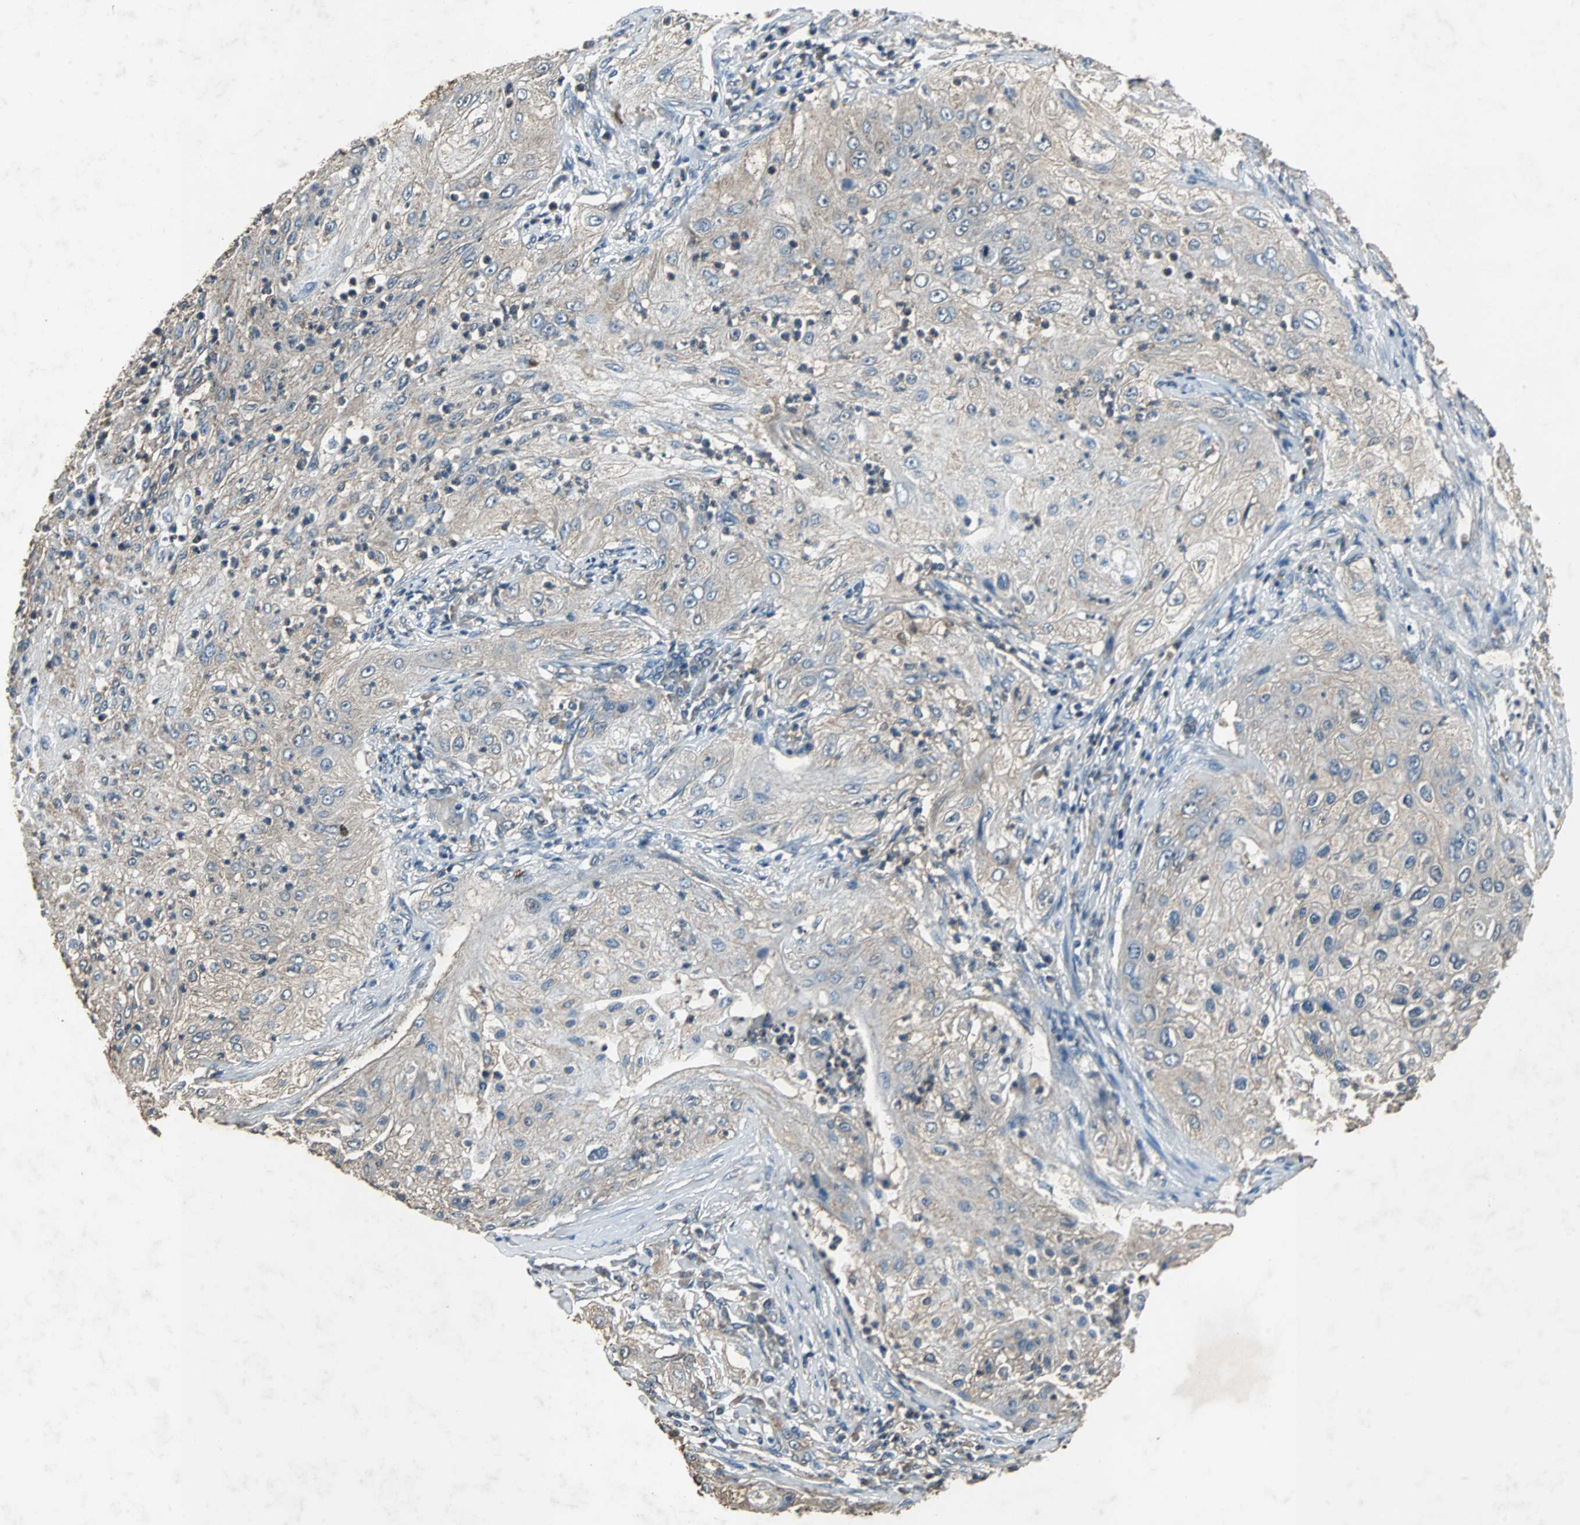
{"staining": {"intensity": "weak", "quantity": "25%-75%", "location": "cytoplasmic/membranous"}, "tissue": "lung cancer", "cell_type": "Tumor cells", "image_type": "cancer", "snomed": [{"axis": "morphology", "description": "Inflammation, NOS"}, {"axis": "morphology", "description": "Squamous cell carcinoma, NOS"}, {"axis": "topography", "description": "Lymph node"}, {"axis": "topography", "description": "Soft tissue"}, {"axis": "topography", "description": "Lung"}], "caption": "The immunohistochemical stain shows weak cytoplasmic/membranous staining in tumor cells of squamous cell carcinoma (lung) tissue. Ihc stains the protein of interest in brown and the nuclei are stained blue.", "gene": "SOS1", "patient": {"sex": "male", "age": 66}}